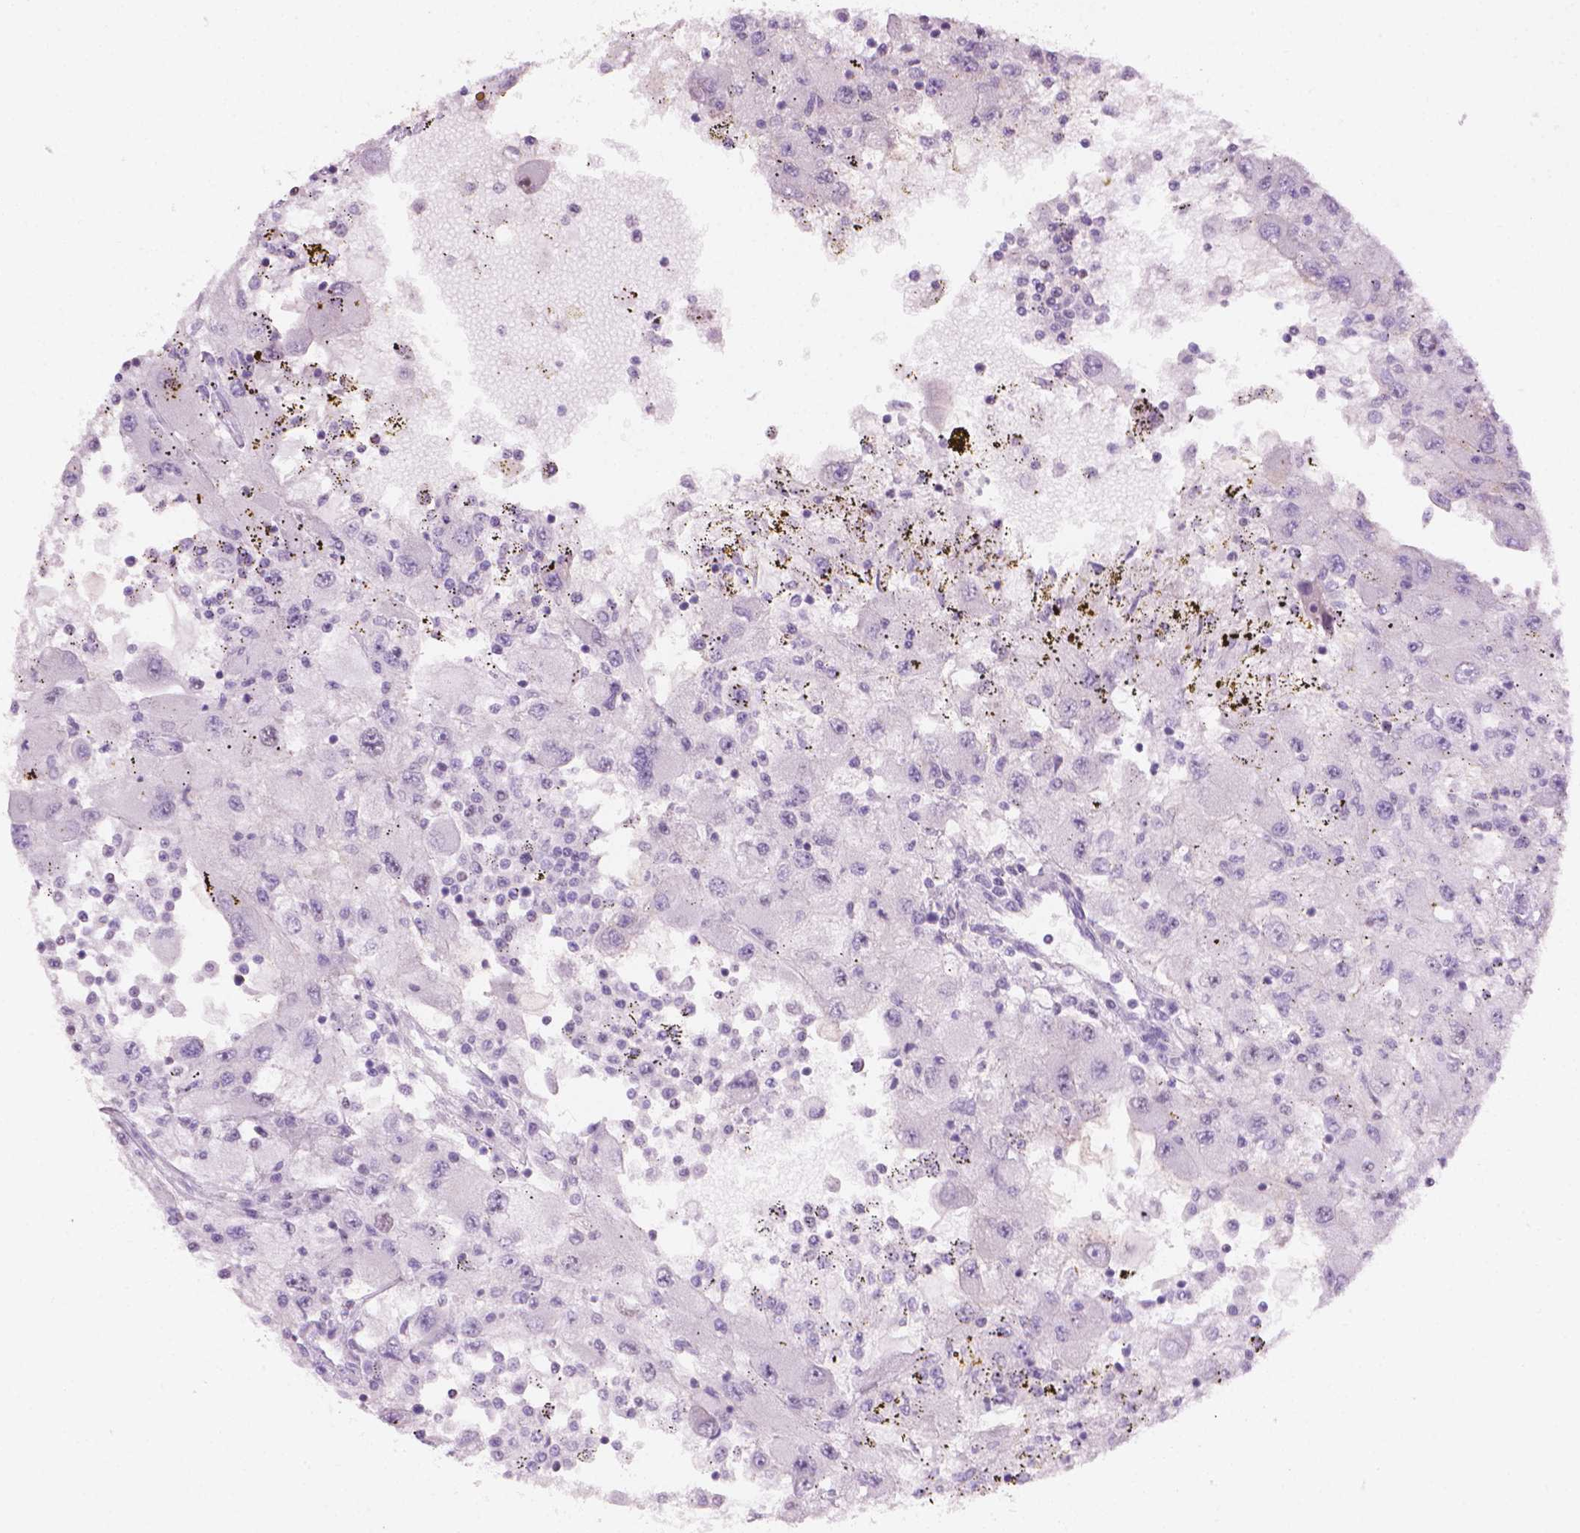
{"staining": {"intensity": "negative", "quantity": "none", "location": "none"}, "tissue": "renal cancer", "cell_type": "Tumor cells", "image_type": "cancer", "snomed": [{"axis": "morphology", "description": "Adenocarcinoma, NOS"}, {"axis": "topography", "description": "Kidney"}], "caption": "The histopathology image exhibits no significant expression in tumor cells of adenocarcinoma (renal).", "gene": "PIAS2", "patient": {"sex": "female", "age": 67}}